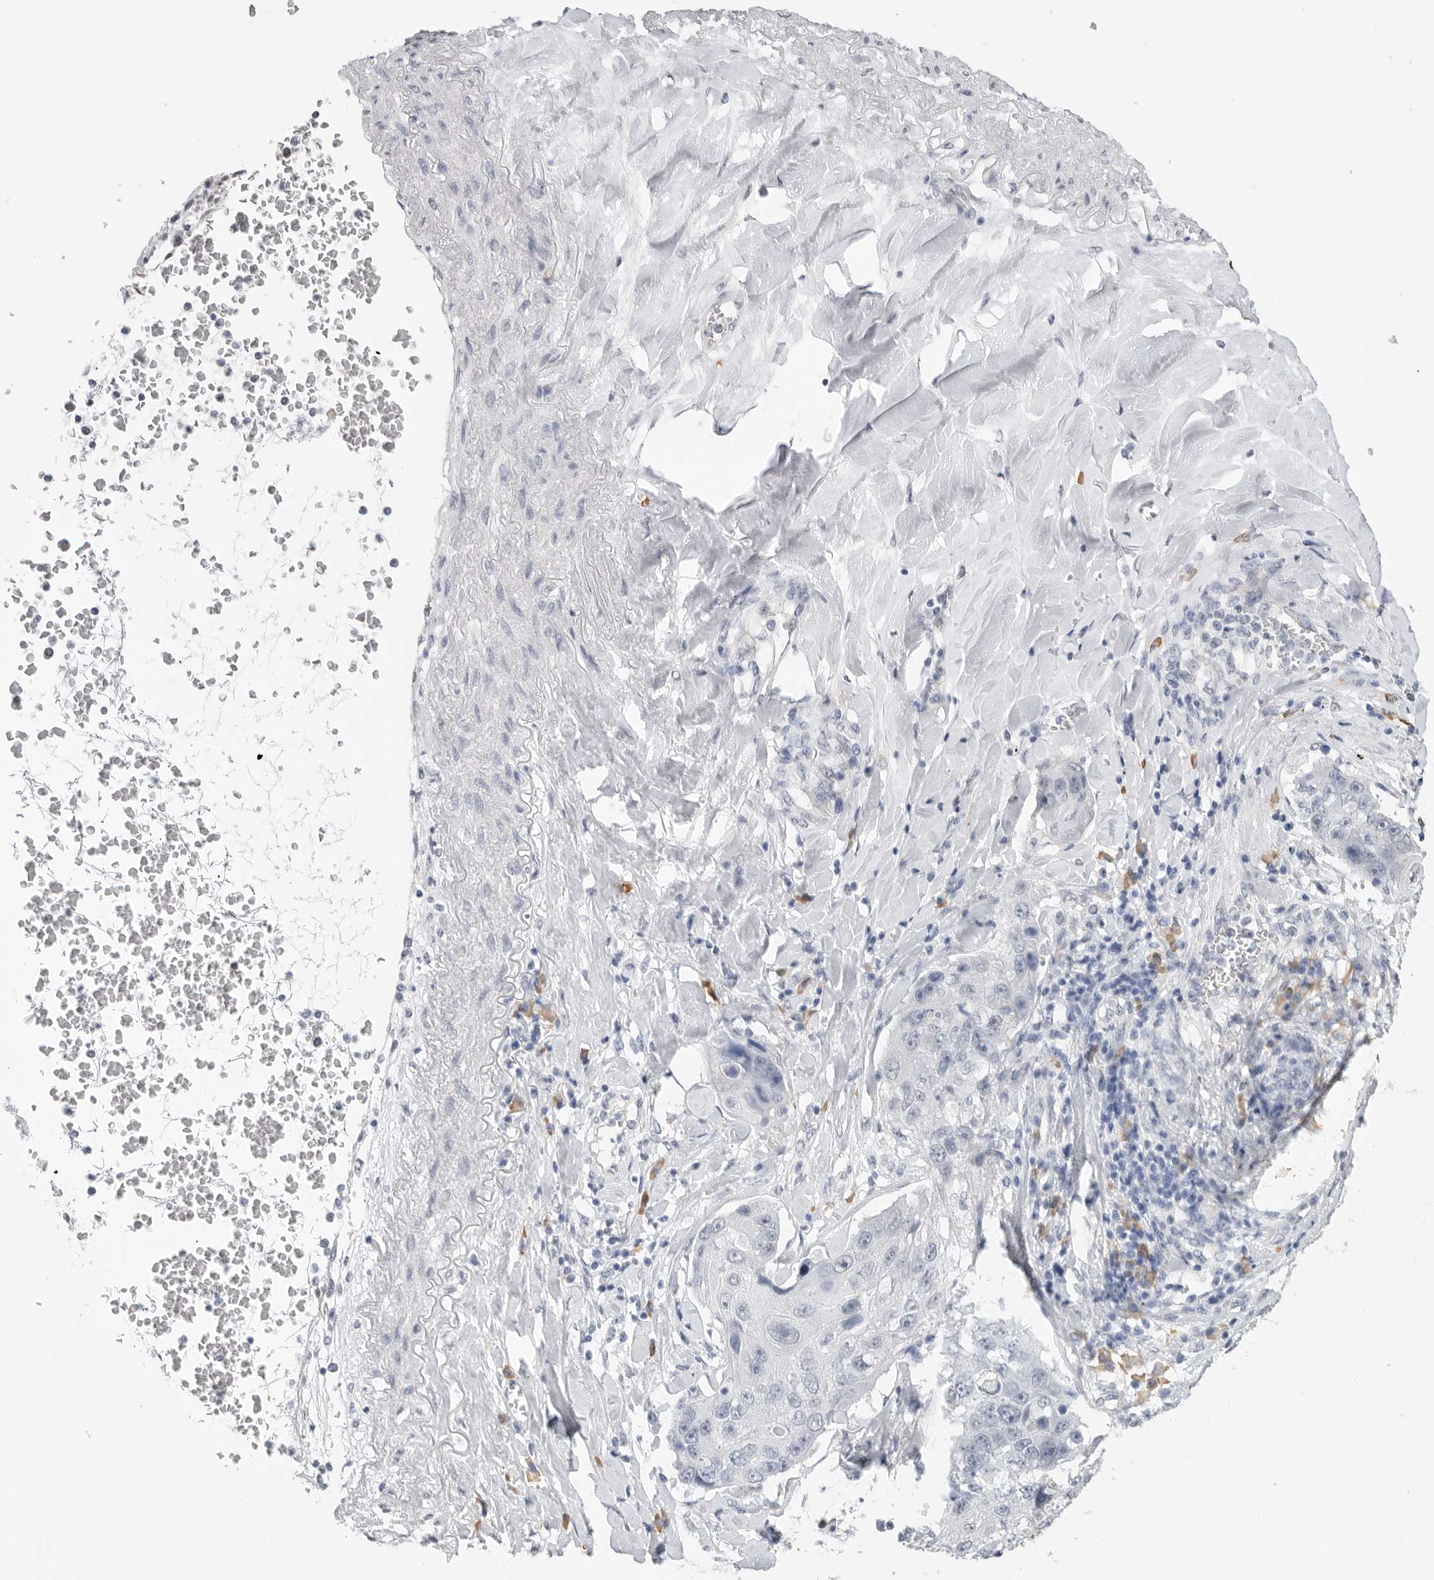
{"staining": {"intensity": "negative", "quantity": "none", "location": "none"}, "tissue": "lung cancer", "cell_type": "Tumor cells", "image_type": "cancer", "snomed": [{"axis": "morphology", "description": "Squamous cell carcinoma, NOS"}, {"axis": "topography", "description": "Lung"}], "caption": "IHC of squamous cell carcinoma (lung) exhibits no expression in tumor cells.", "gene": "ARHGEF10", "patient": {"sex": "male", "age": 61}}